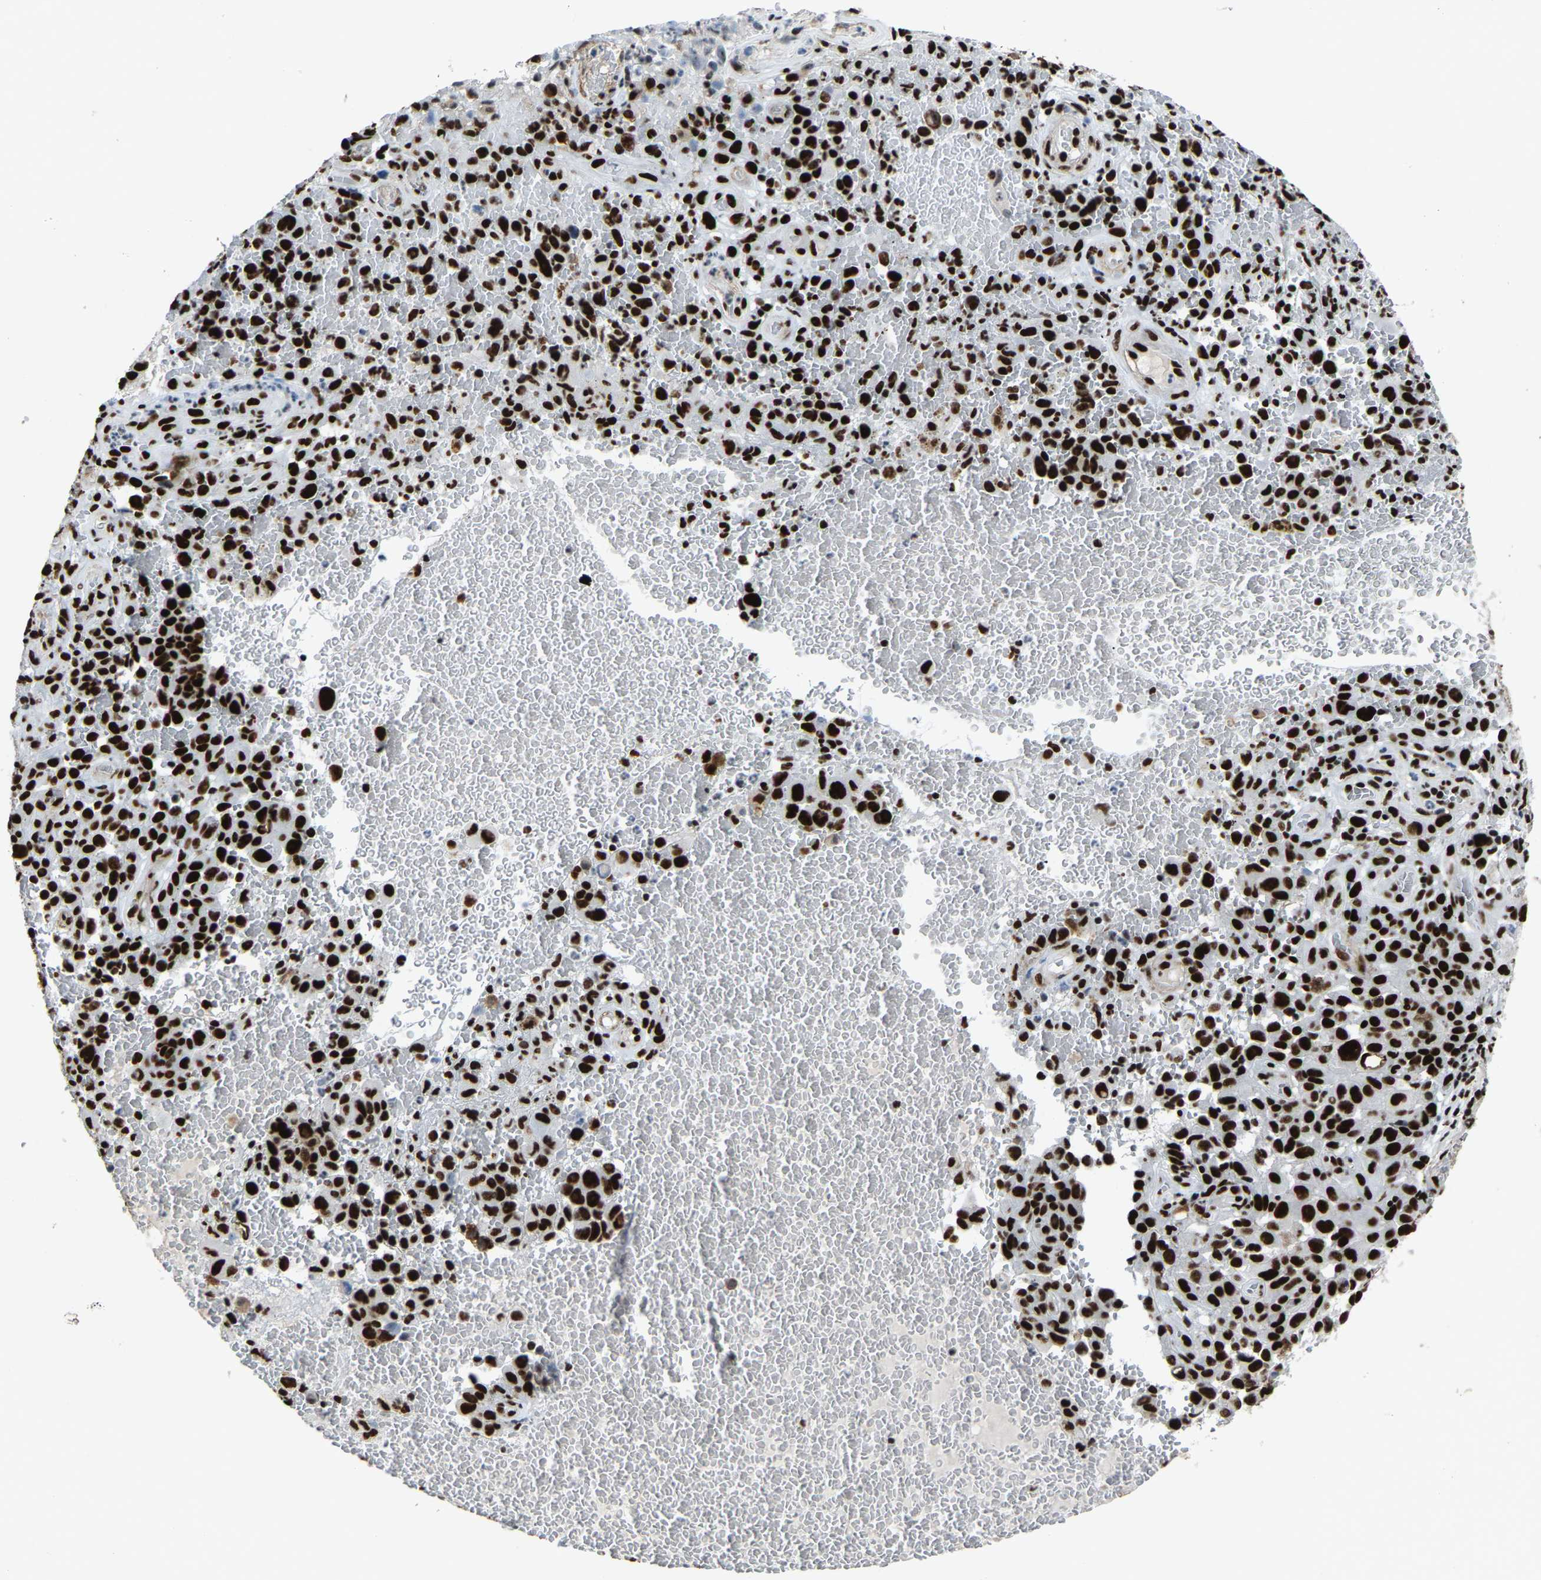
{"staining": {"intensity": "strong", "quantity": ">75%", "location": "nuclear"}, "tissue": "melanoma", "cell_type": "Tumor cells", "image_type": "cancer", "snomed": [{"axis": "morphology", "description": "Malignant melanoma, NOS"}, {"axis": "topography", "description": "Skin"}], "caption": "This histopathology image displays immunohistochemistry (IHC) staining of malignant melanoma, with high strong nuclear staining in approximately >75% of tumor cells.", "gene": "DDX5", "patient": {"sex": "female", "age": 82}}